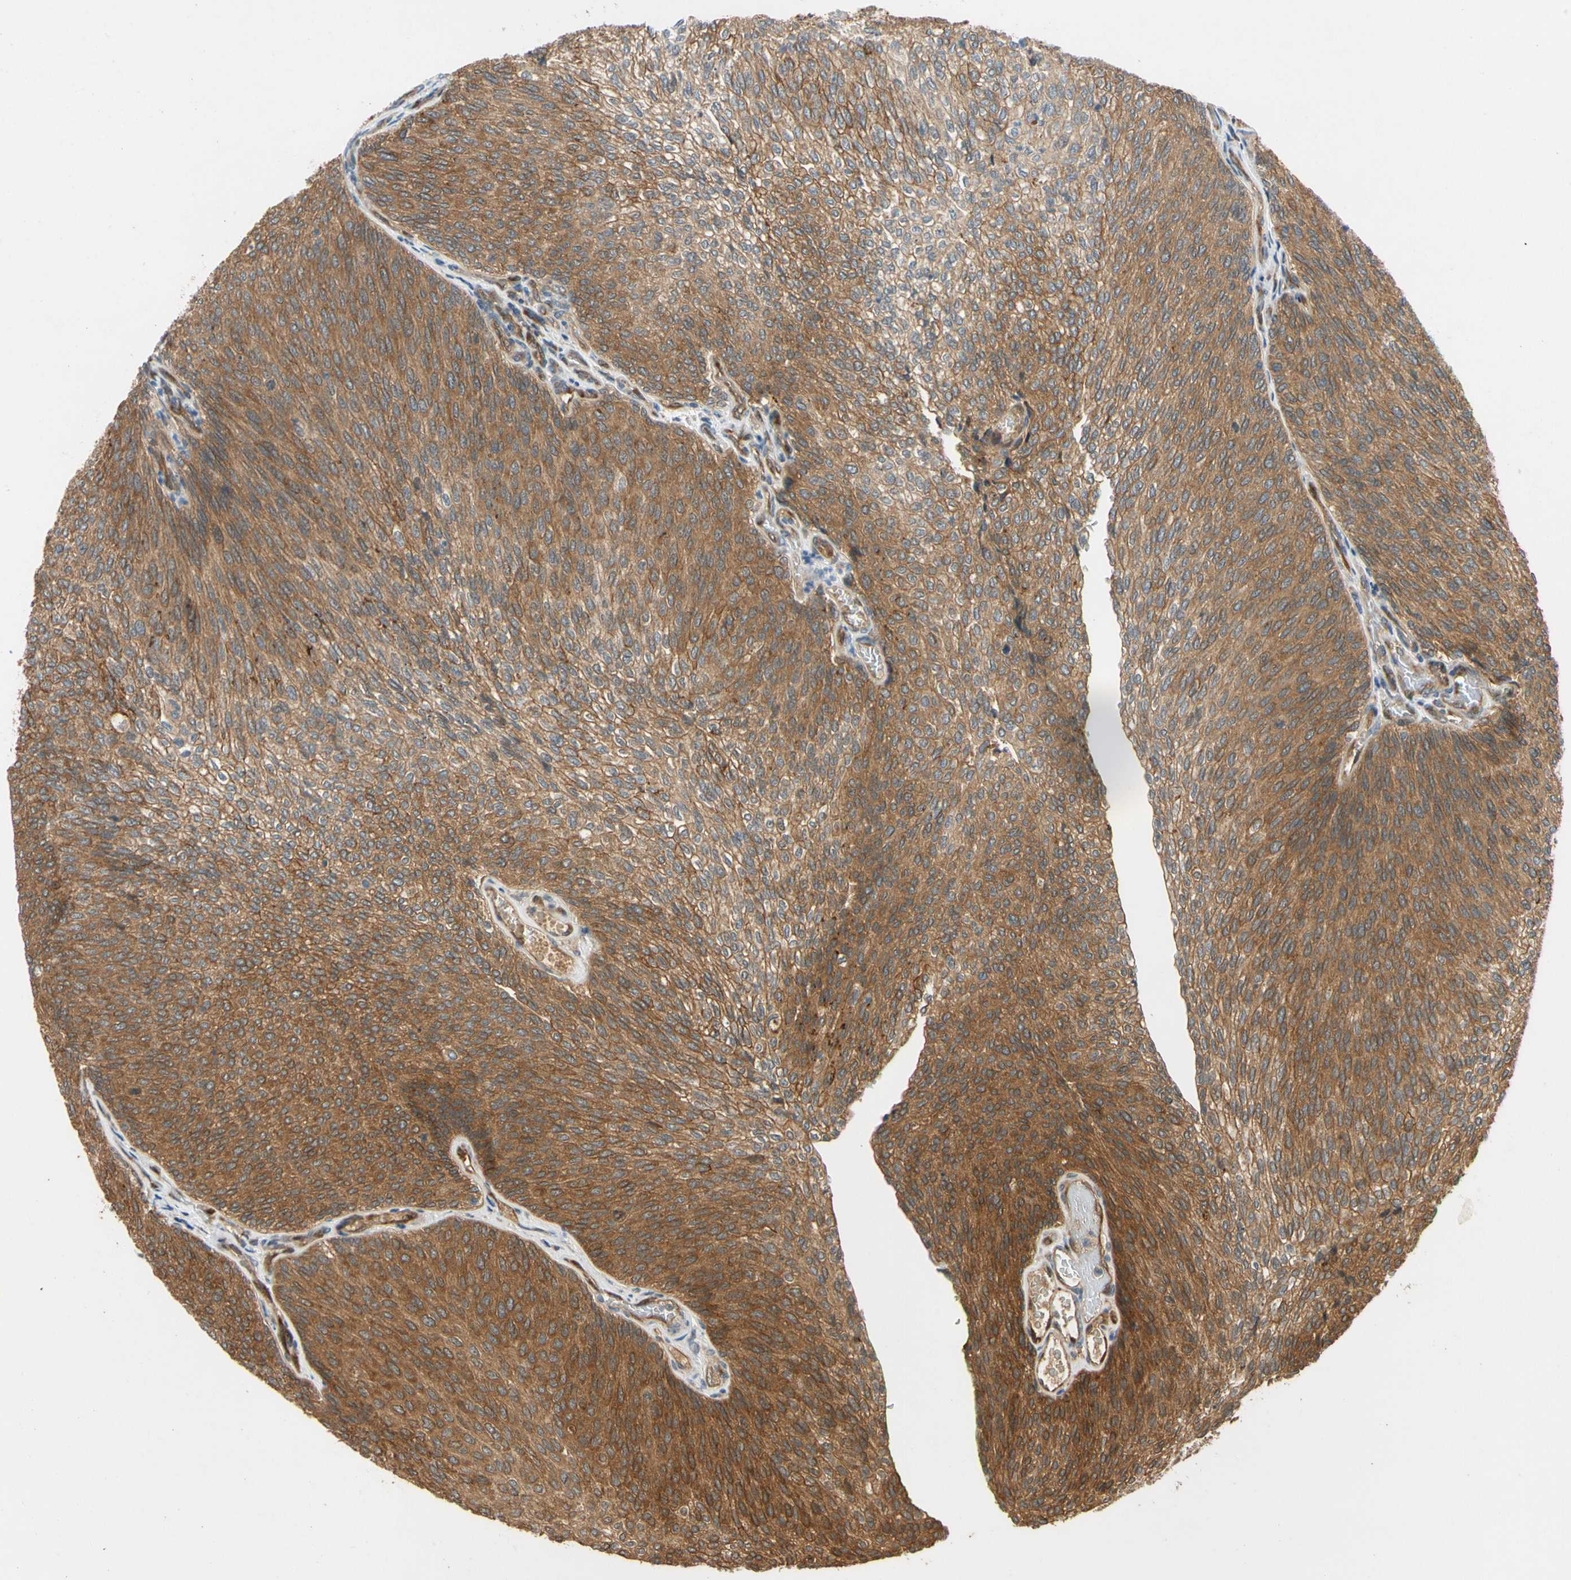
{"staining": {"intensity": "strong", "quantity": ">75%", "location": "cytoplasmic/membranous"}, "tissue": "urothelial cancer", "cell_type": "Tumor cells", "image_type": "cancer", "snomed": [{"axis": "morphology", "description": "Urothelial carcinoma, Low grade"}, {"axis": "topography", "description": "Urinary bladder"}], "caption": "Human urothelial carcinoma (low-grade) stained for a protein (brown) exhibits strong cytoplasmic/membranous positive expression in about >75% of tumor cells.", "gene": "TDRP", "patient": {"sex": "female", "age": 79}}